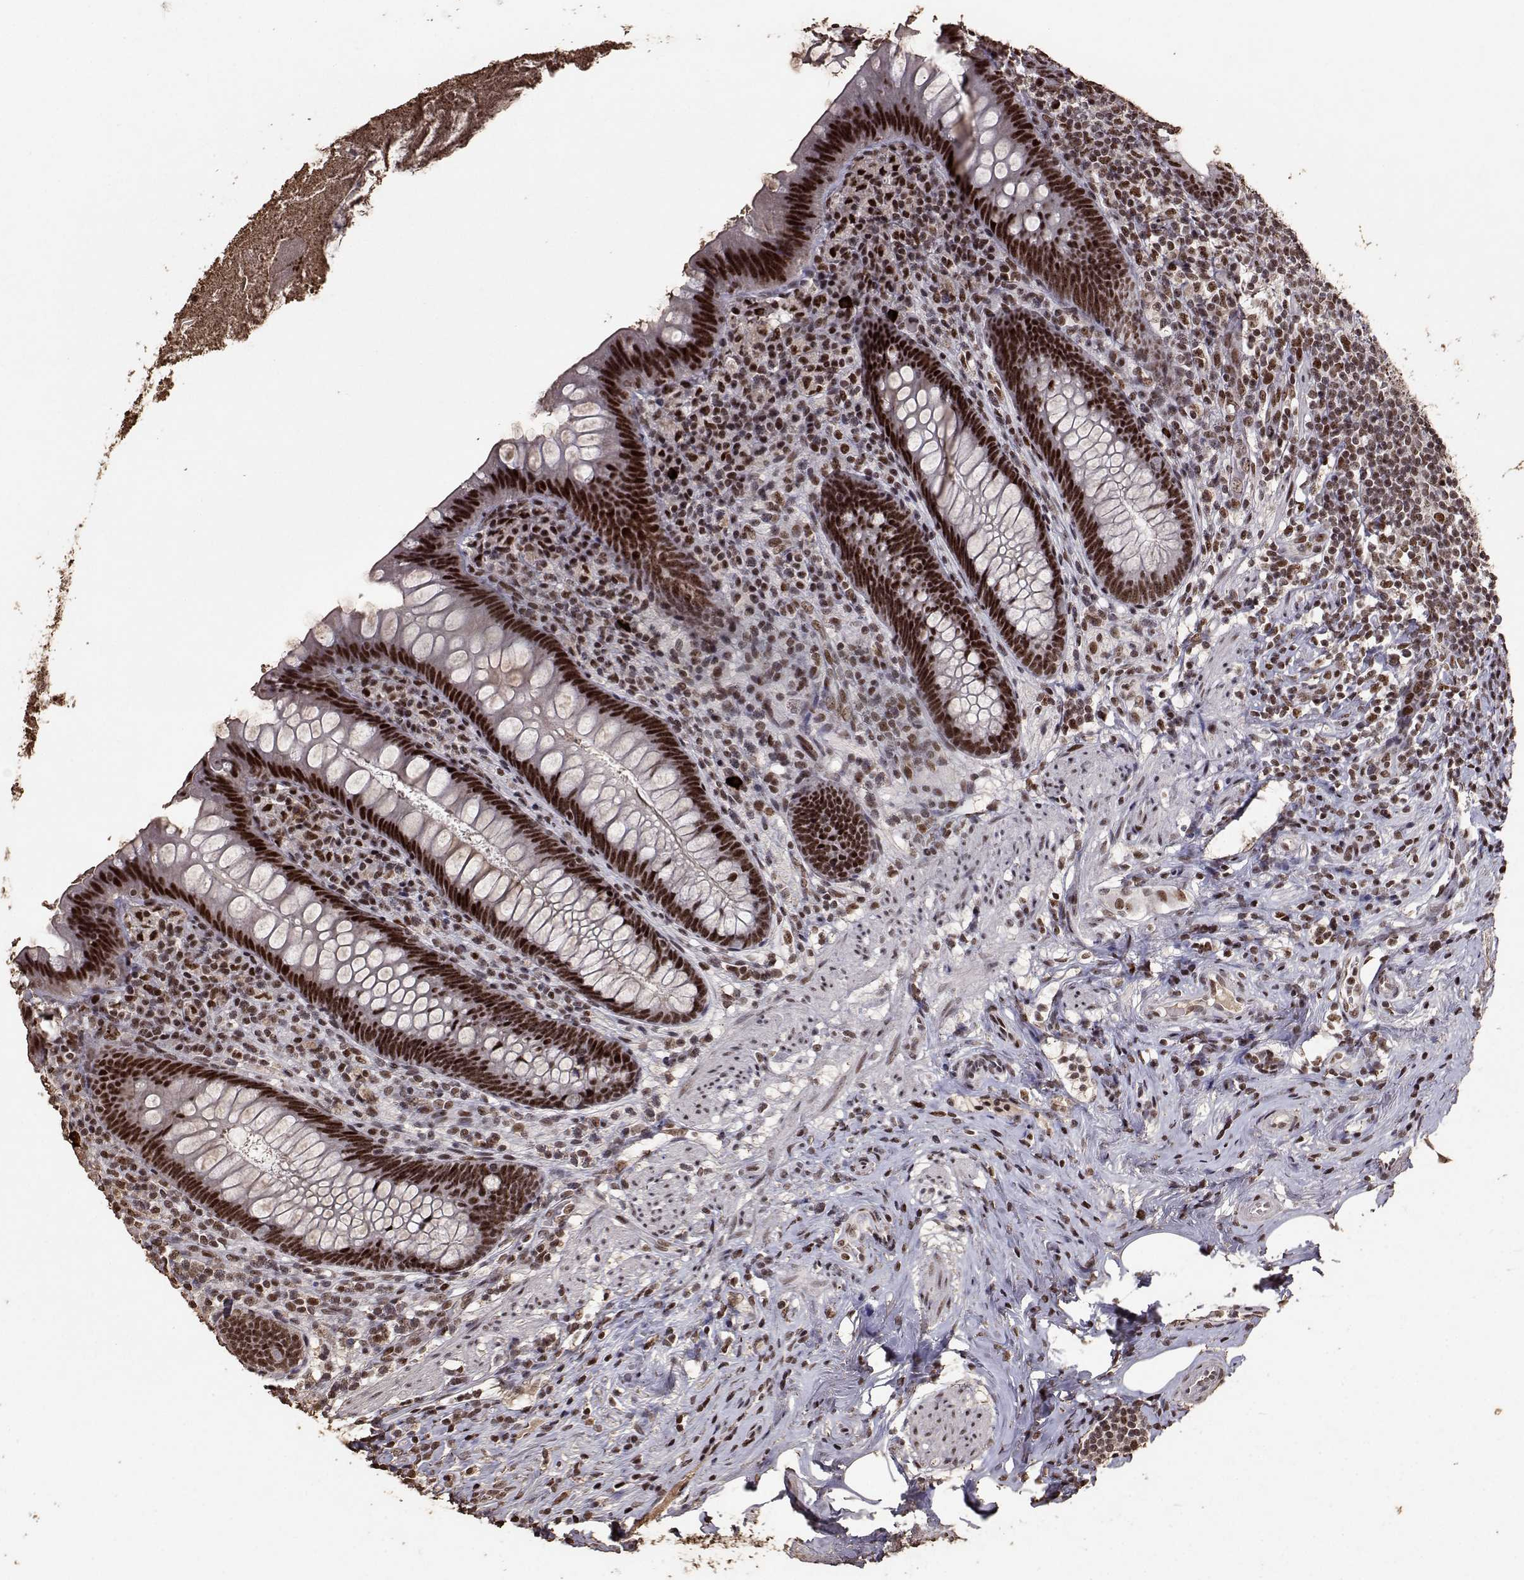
{"staining": {"intensity": "strong", "quantity": ">75%", "location": "nuclear"}, "tissue": "appendix", "cell_type": "Glandular cells", "image_type": "normal", "snomed": [{"axis": "morphology", "description": "Normal tissue, NOS"}, {"axis": "topography", "description": "Appendix"}], "caption": "Glandular cells display strong nuclear staining in approximately >75% of cells in unremarkable appendix.", "gene": "TOE1", "patient": {"sex": "male", "age": 47}}